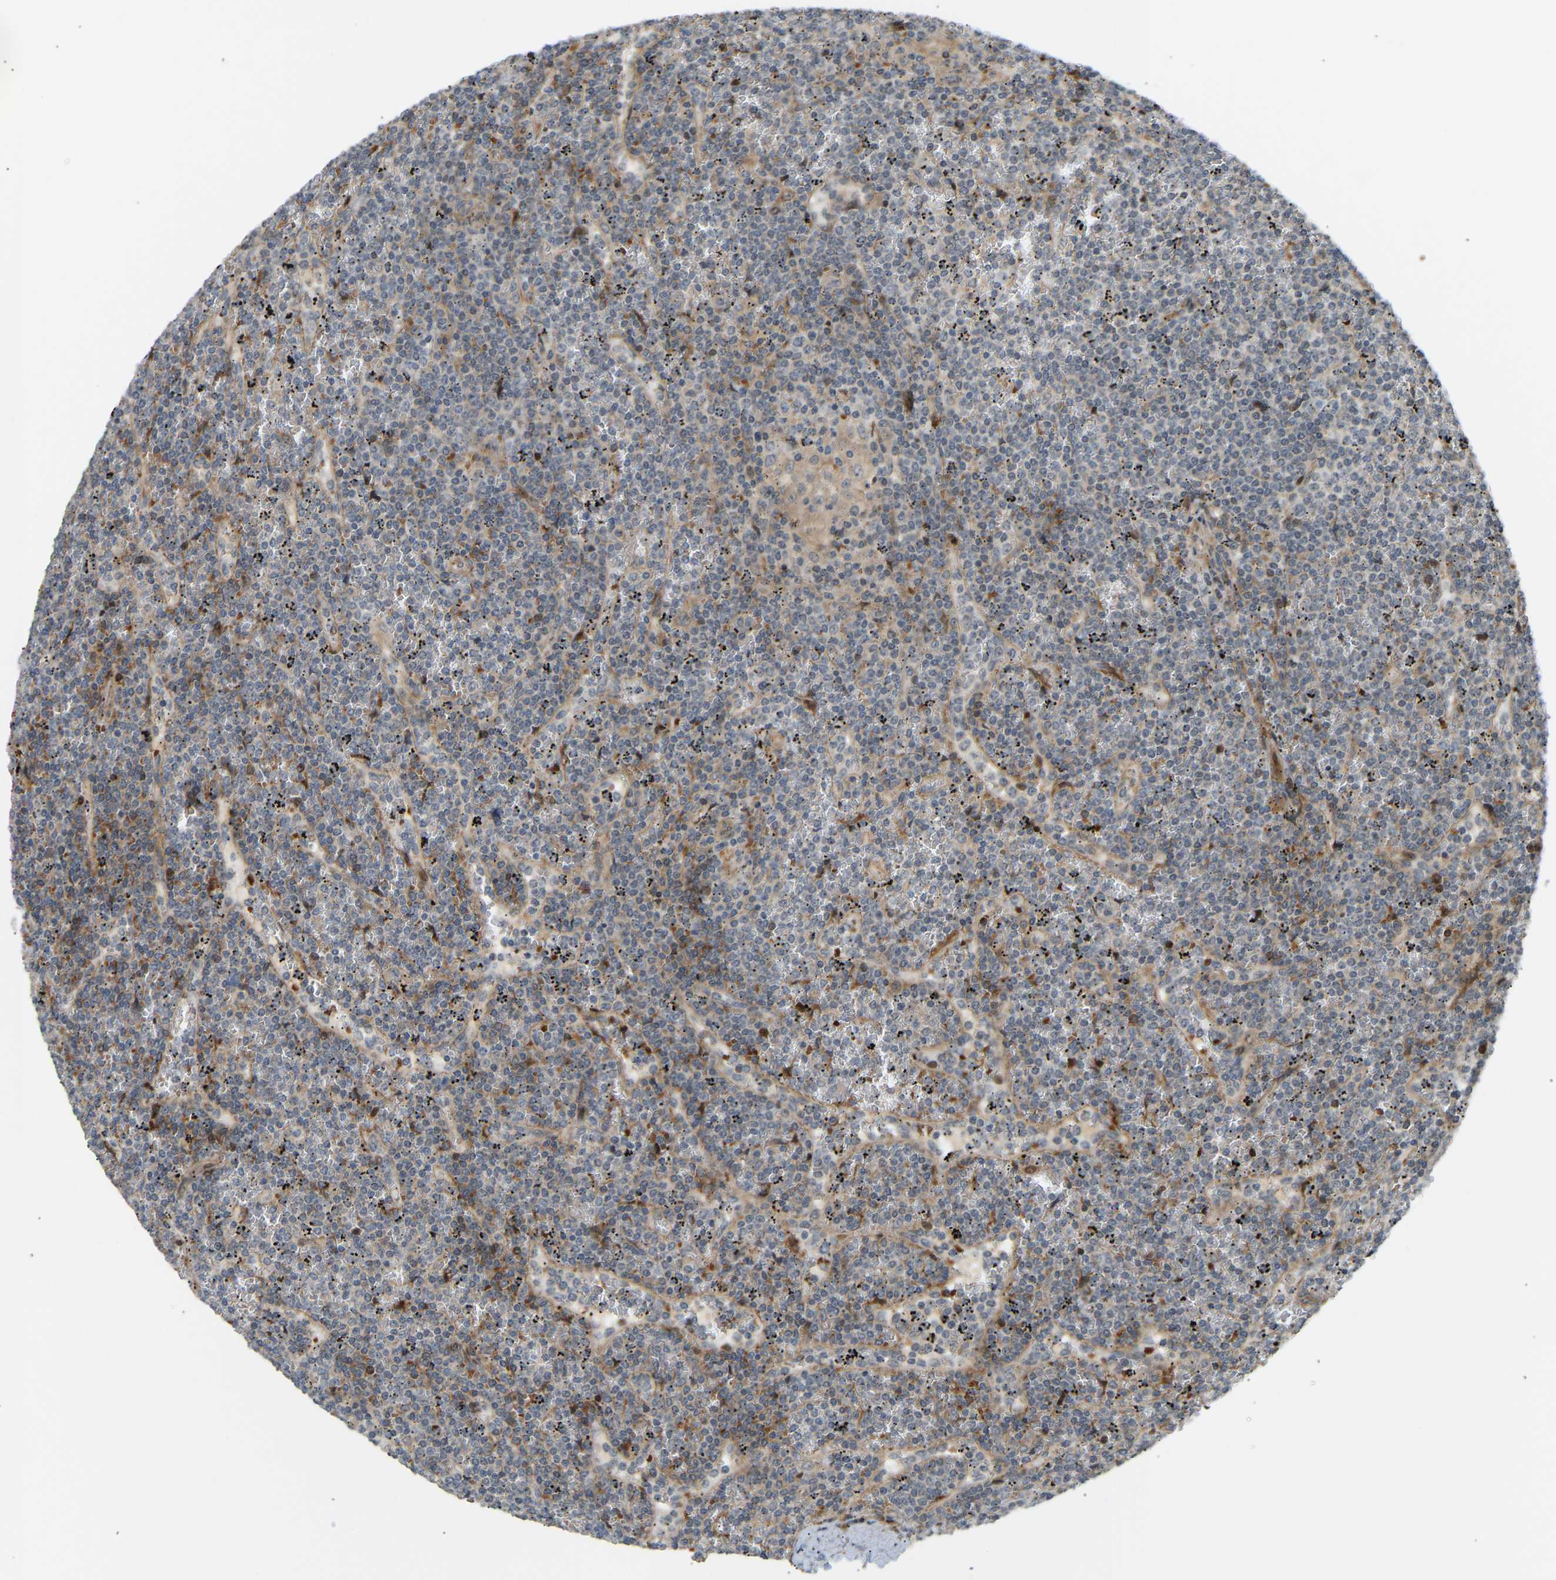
{"staining": {"intensity": "weak", "quantity": "<25%", "location": "cytoplasmic/membranous"}, "tissue": "lymphoma", "cell_type": "Tumor cells", "image_type": "cancer", "snomed": [{"axis": "morphology", "description": "Malignant lymphoma, non-Hodgkin's type, Low grade"}, {"axis": "topography", "description": "Spleen"}], "caption": "This is an immunohistochemistry (IHC) micrograph of lymphoma. There is no positivity in tumor cells.", "gene": "POGLUT2", "patient": {"sex": "female", "age": 19}}